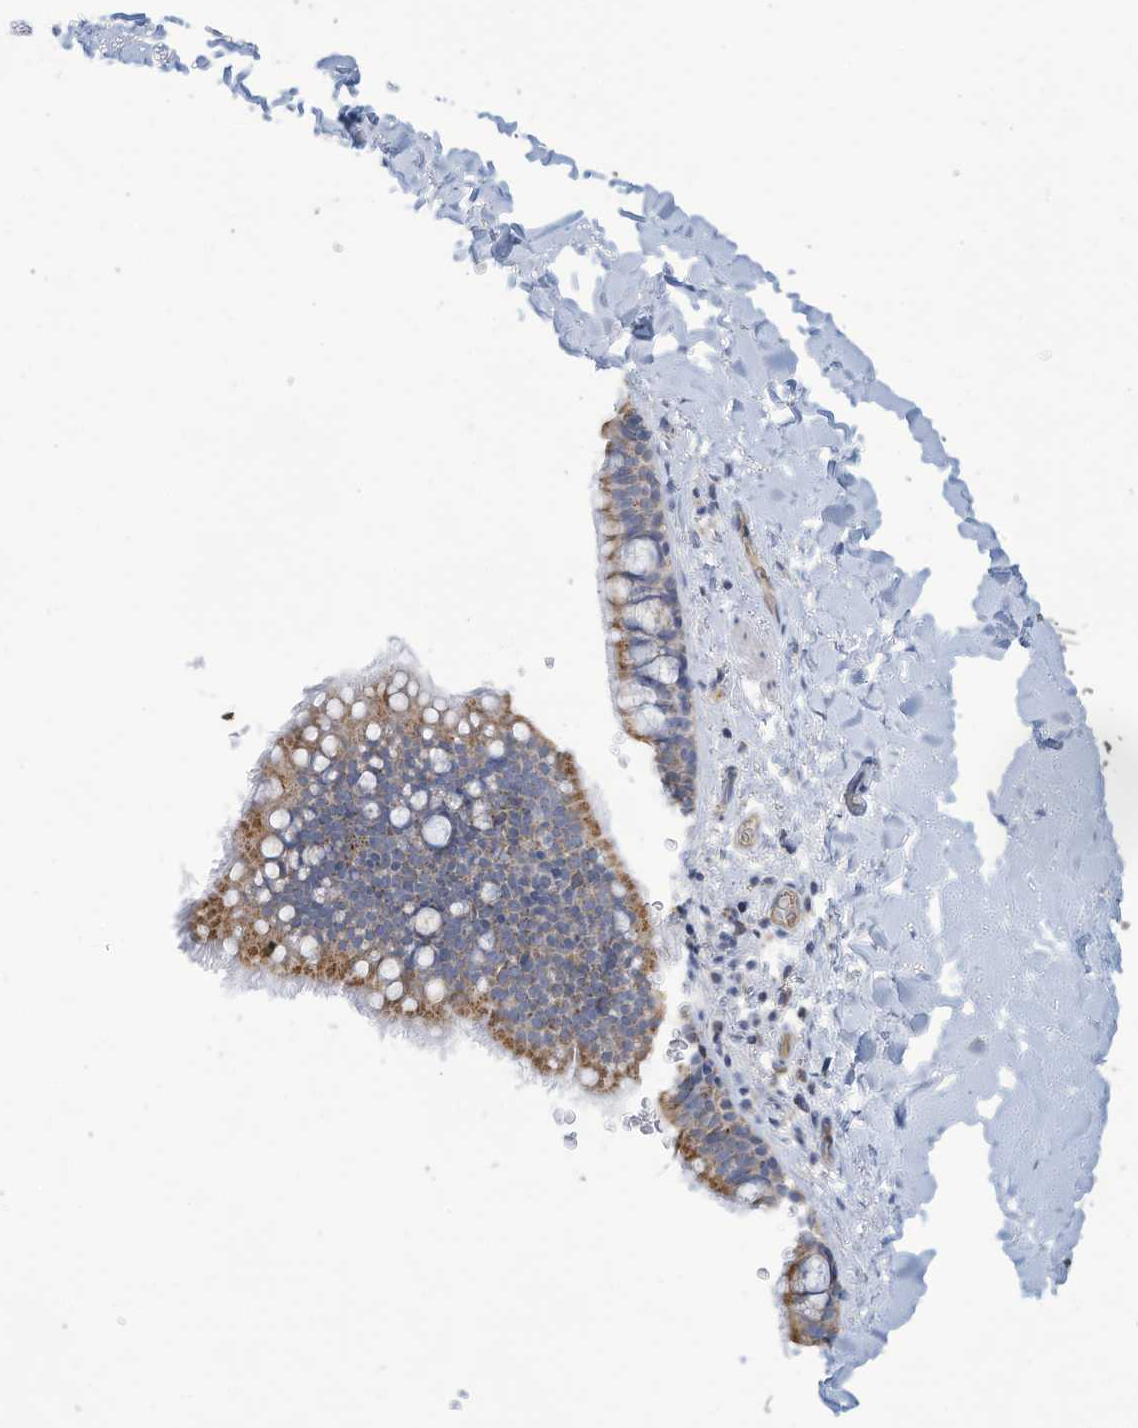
{"staining": {"intensity": "moderate", "quantity": "25%-75%", "location": "cytoplasmic/membranous"}, "tissue": "bronchus", "cell_type": "Respiratory epithelial cells", "image_type": "normal", "snomed": [{"axis": "morphology", "description": "Normal tissue, NOS"}, {"axis": "topography", "description": "Cartilage tissue"}, {"axis": "topography", "description": "Bronchus"}], "caption": "Respiratory epithelial cells demonstrate moderate cytoplasmic/membranous staining in about 25%-75% of cells in benign bronchus. The staining is performed using DAB (3,3'-diaminobenzidine) brown chromogen to label protein expression. The nuclei are counter-stained blue using hematoxylin.", "gene": "NLN", "patient": {"sex": "female", "age": 36}}